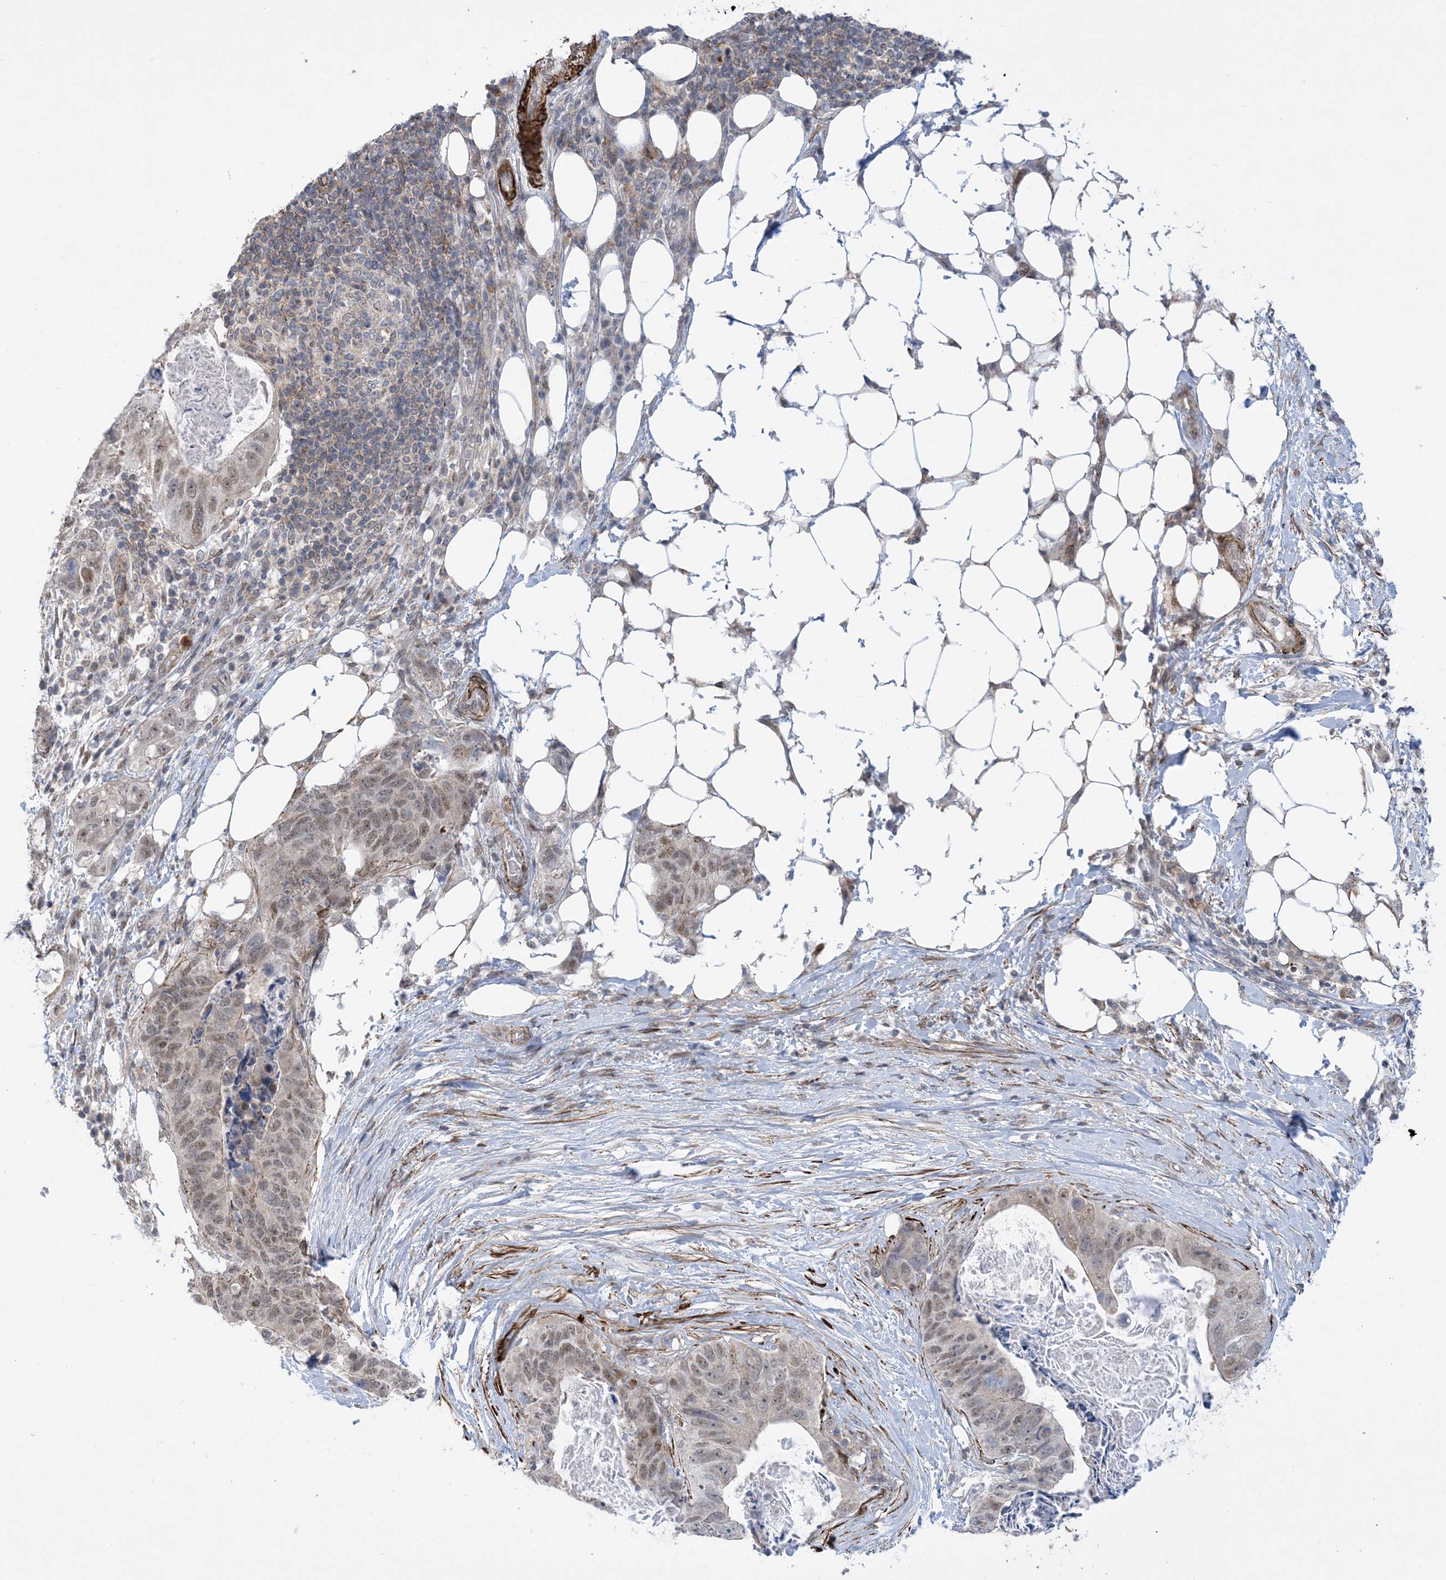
{"staining": {"intensity": "weak", "quantity": "25%-75%", "location": "nuclear"}, "tissue": "stomach cancer", "cell_type": "Tumor cells", "image_type": "cancer", "snomed": [{"axis": "morphology", "description": "Adenocarcinoma, NOS"}, {"axis": "topography", "description": "Stomach"}], "caption": "A photomicrograph showing weak nuclear staining in about 25%-75% of tumor cells in adenocarcinoma (stomach), as visualized by brown immunohistochemical staining.", "gene": "ZNF8", "patient": {"sex": "female", "age": 89}}